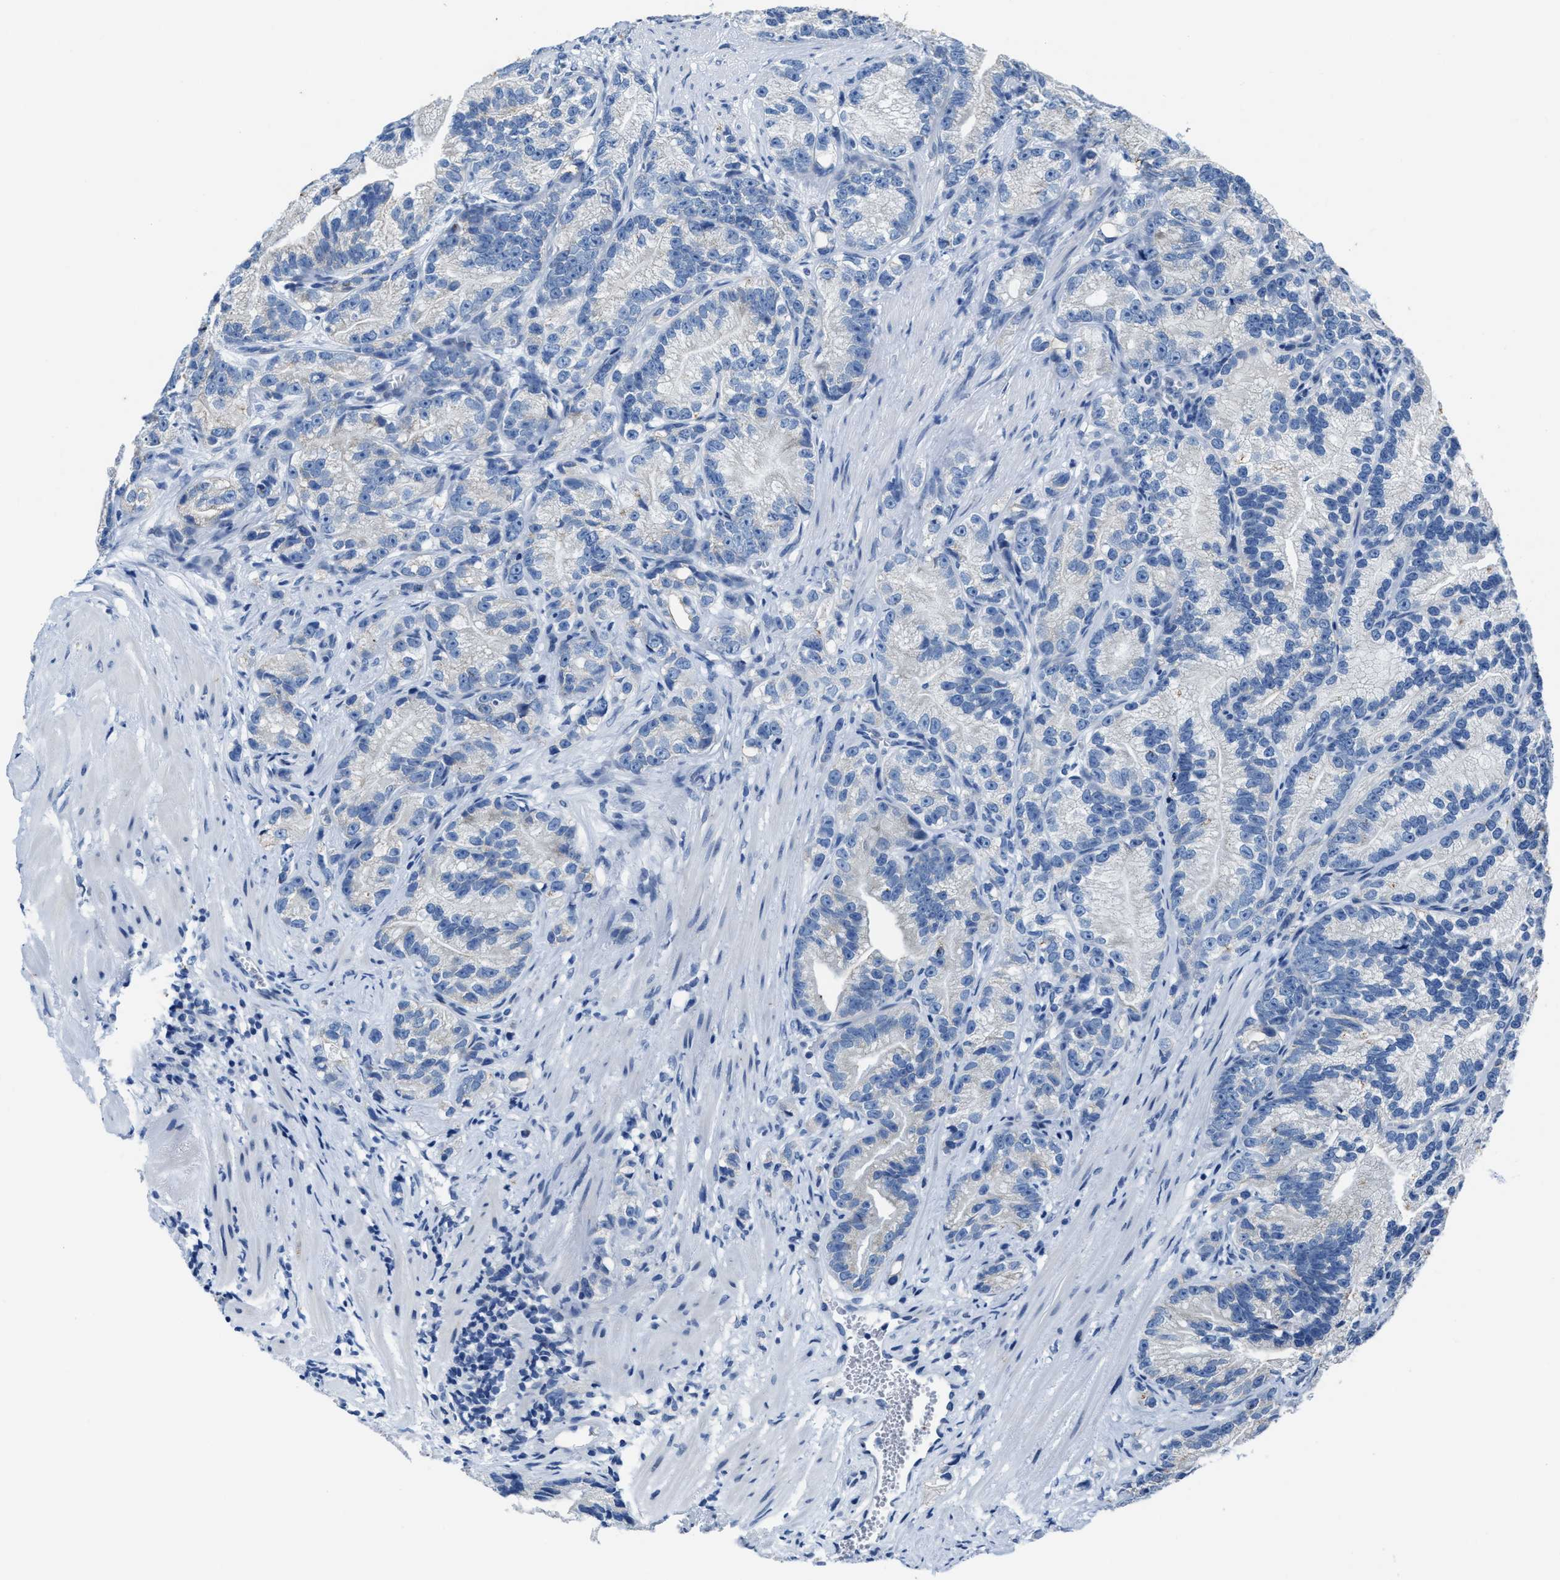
{"staining": {"intensity": "negative", "quantity": "none", "location": "none"}, "tissue": "prostate cancer", "cell_type": "Tumor cells", "image_type": "cancer", "snomed": [{"axis": "morphology", "description": "Adenocarcinoma, Low grade"}, {"axis": "topography", "description": "Prostate"}], "caption": "High power microscopy histopathology image of an immunohistochemistry image of prostate adenocarcinoma (low-grade), revealing no significant positivity in tumor cells.", "gene": "ASZ1", "patient": {"sex": "male", "age": 89}}